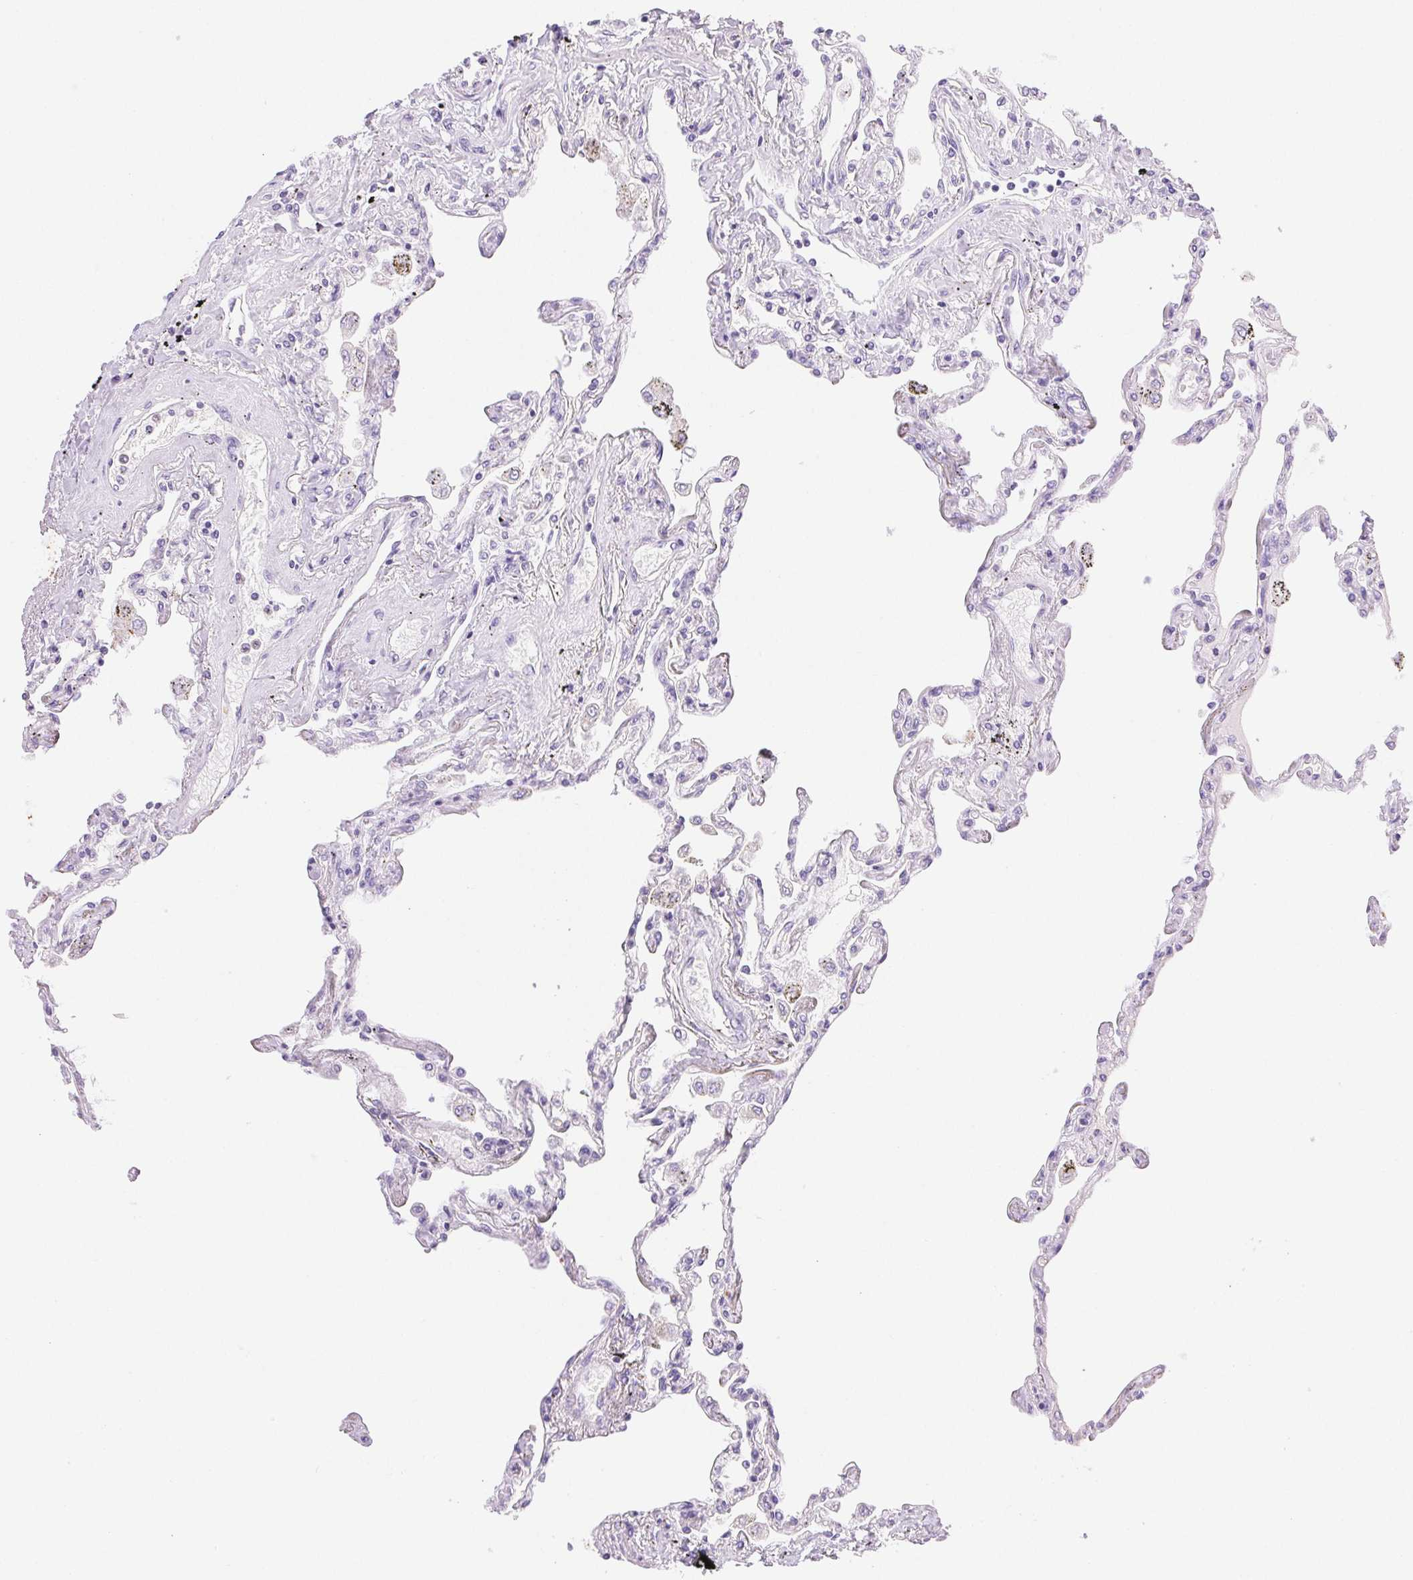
{"staining": {"intensity": "negative", "quantity": "none", "location": "none"}, "tissue": "lung", "cell_type": "Alveolar cells", "image_type": "normal", "snomed": [{"axis": "morphology", "description": "Normal tissue, NOS"}, {"axis": "morphology", "description": "Adenocarcinoma, NOS"}, {"axis": "topography", "description": "Cartilage tissue"}, {"axis": "topography", "description": "Lung"}], "caption": "DAB immunohistochemical staining of benign lung exhibits no significant expression in alveolar cells.", "gene": "FGA", "patient": {"sex": "female", "age": 67}}